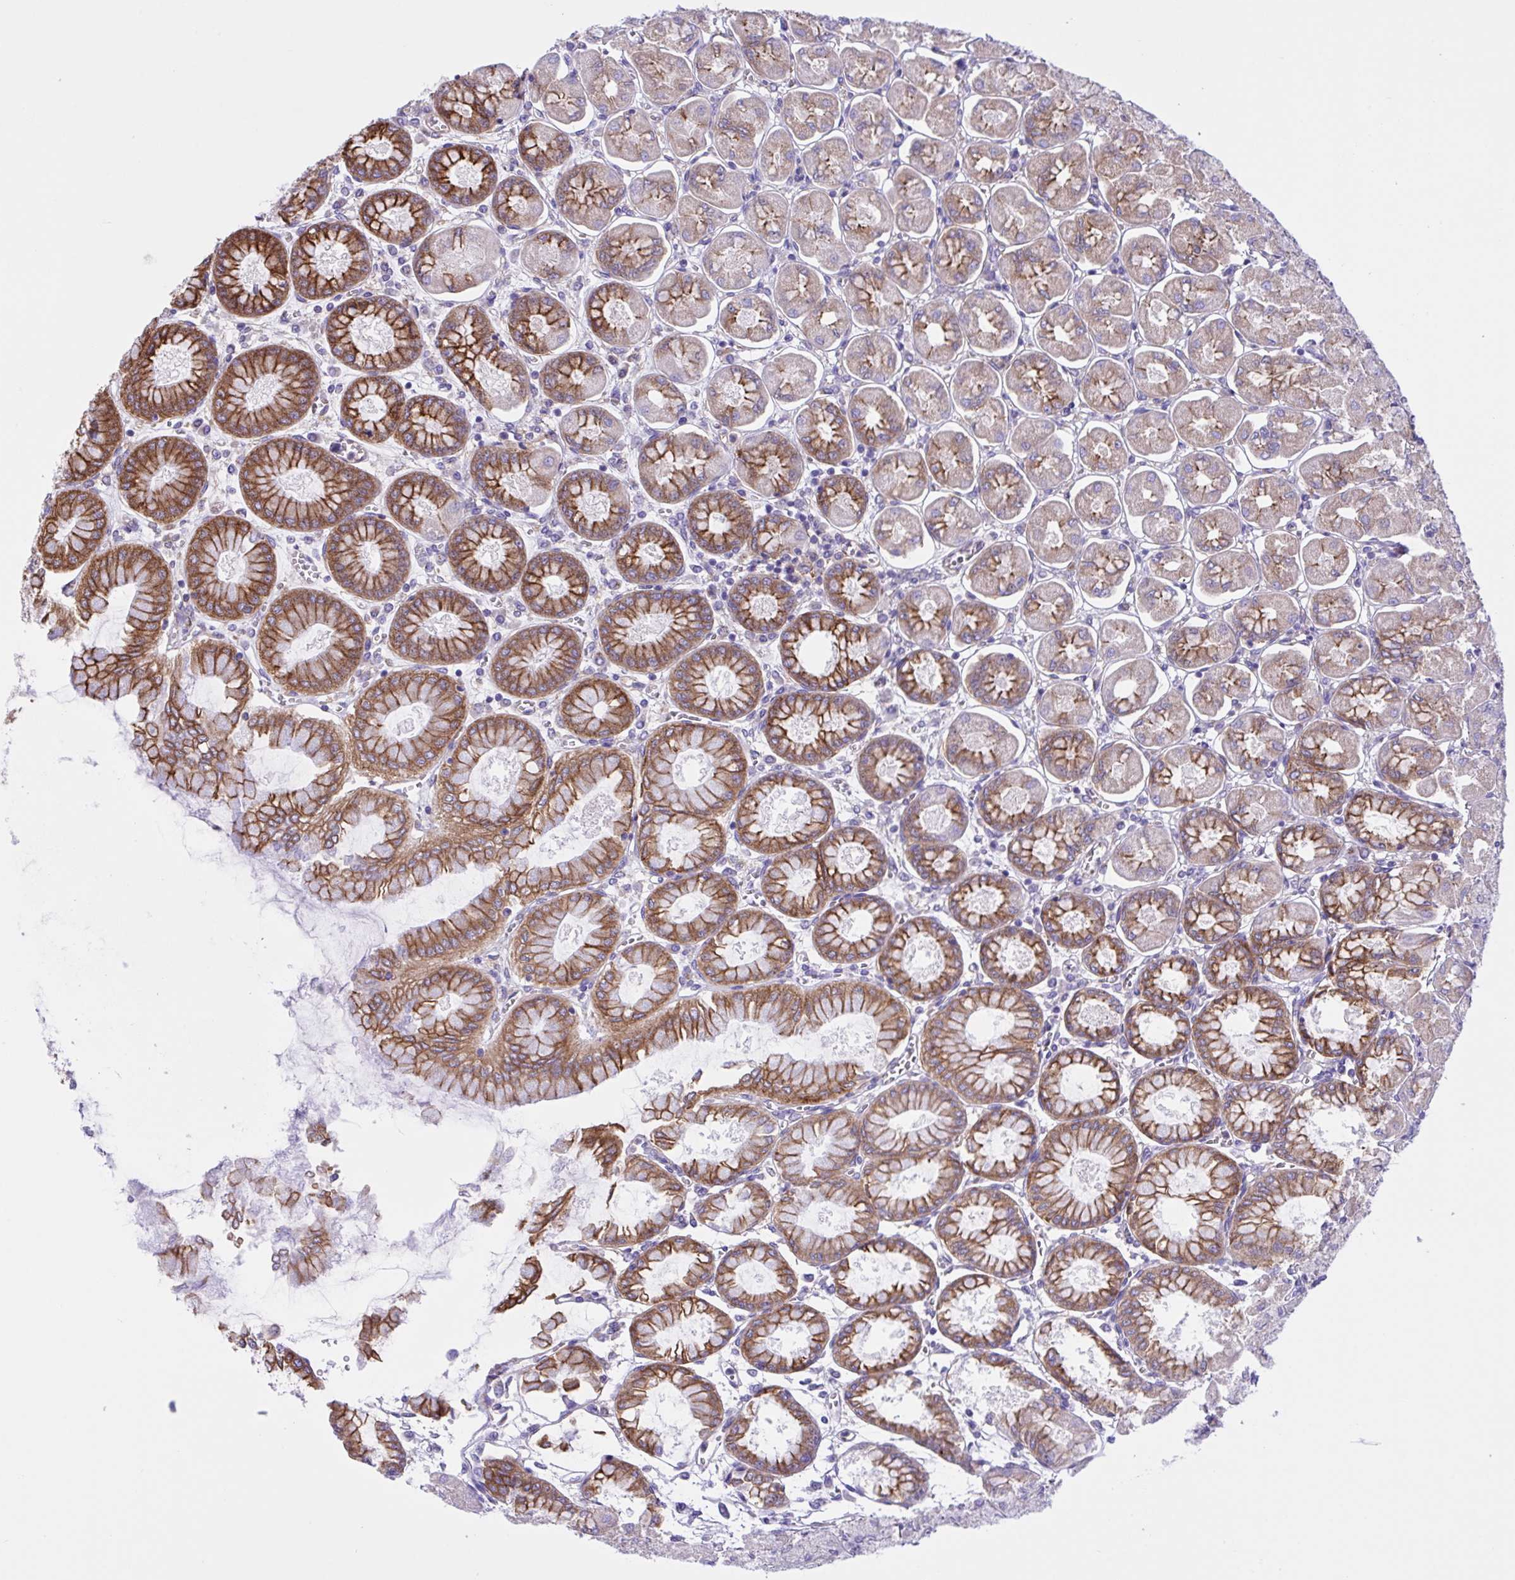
{"staining": {"intensity": "strong", "quantity": "25%-75%", "location": "cytoplasmic/membranous"}, "tissue": "stomach", "cell_type": "Glandular cells", "image_type": "normal", "snomed": [{"axis": "morphology", "description": "Normal tissue, NOS"}, {"axis": "topography", "description": "Stomach, upper"}], "caption": "Immunohistochemical staining of normal human stomach displays strong cytoplasmic/membranous protein staining in about 25%-75% of glandular cells. The staining was performed using DAB (3,3'-diaminobenzidine), with brown indicating positive protein expression. Nuclei are stained blue with hematoxylin.", "gene": "OR51M1", "patient": {"sex": "female", "age": 56}}